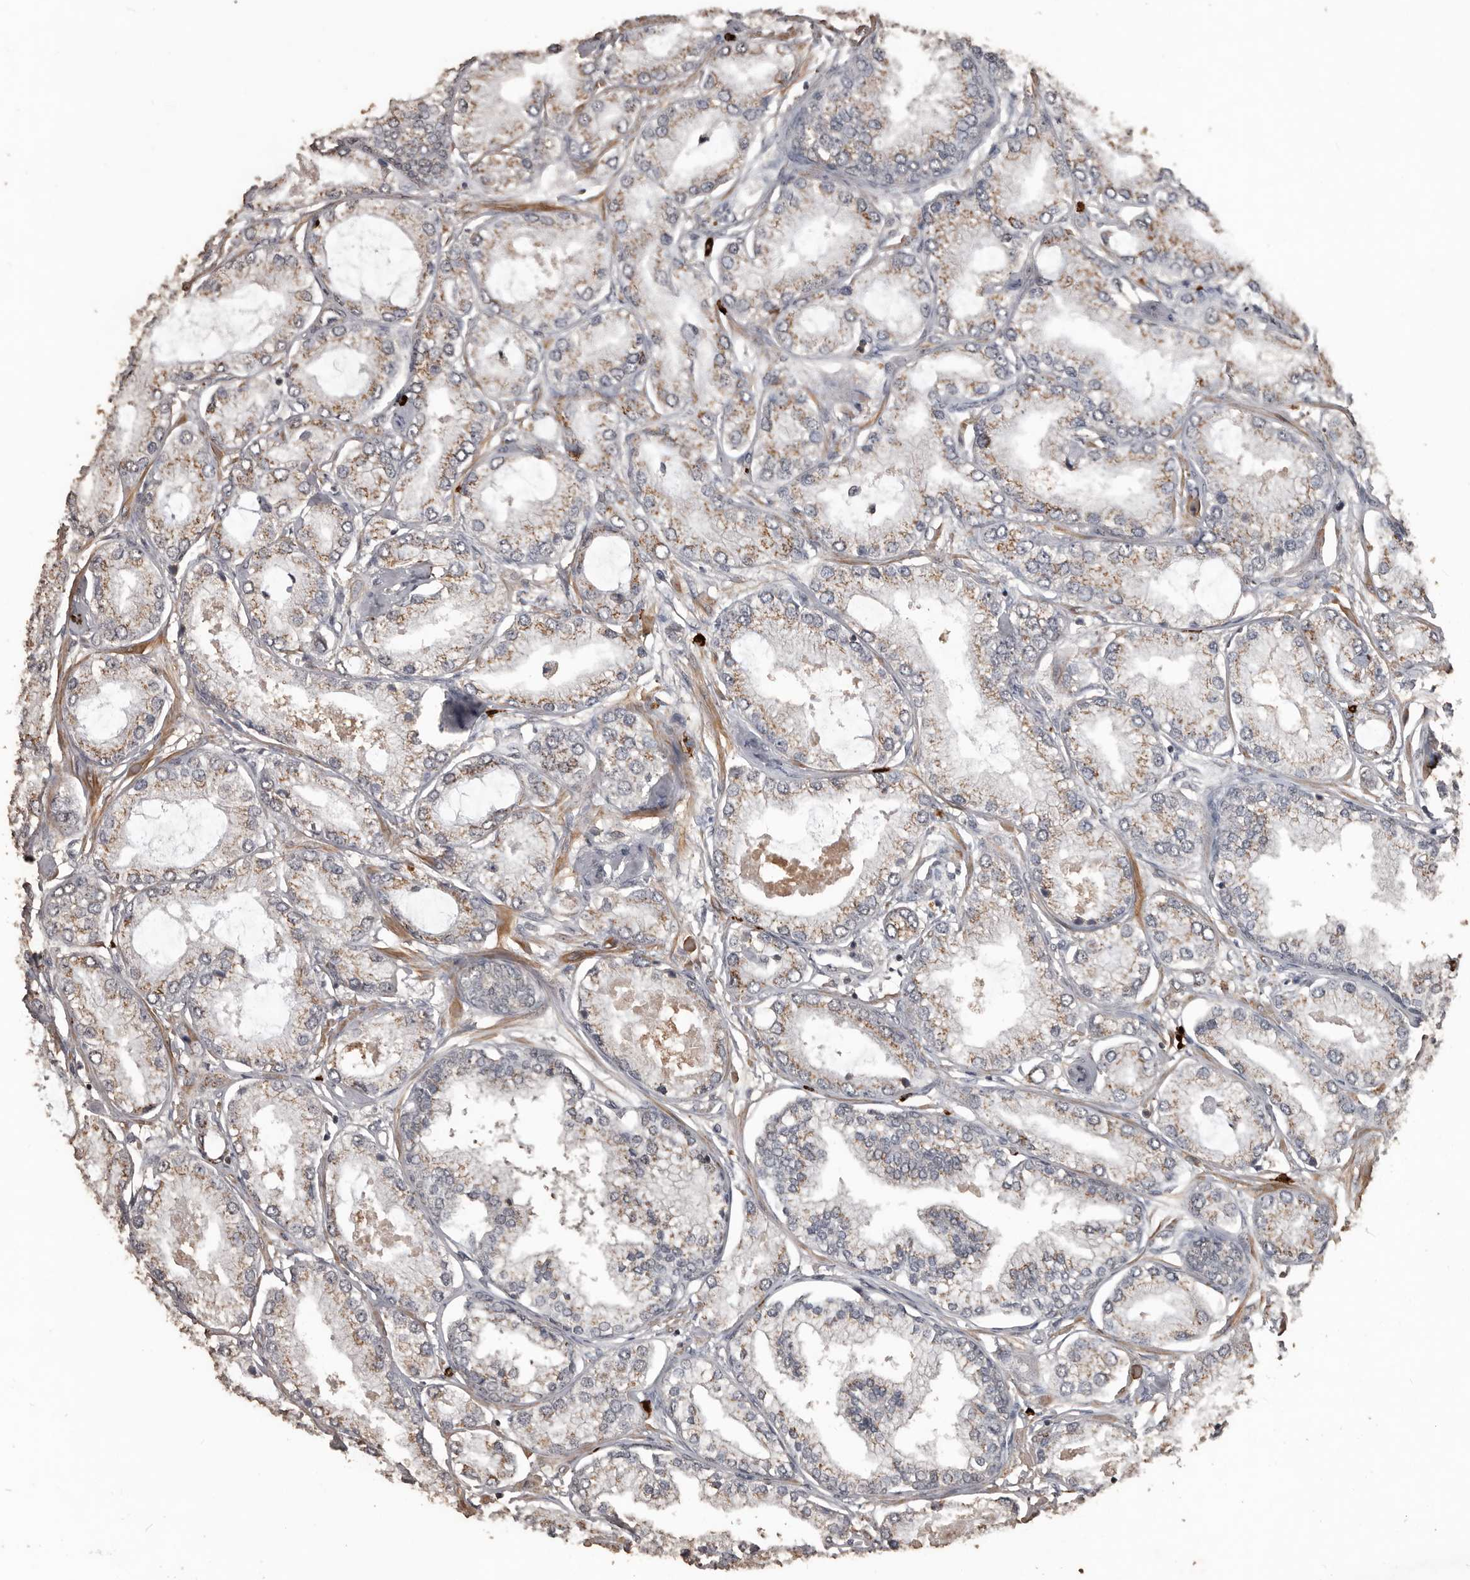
{"staining": {"intensity": "moderate", "quantity": ">75%", "location": "cytoplasmic/membranous"}, "tissue": "prostate cancer", "cell_type": "Tumor cells", "image_type": "cancer", "snomed": [{"axis": "morphology", "description": "Adenocarcinoma, Low grade"}, {"axis": "topography", "description": "Prostate"}], "caption": "Protein positivity by immunohistochemistry (IHC) shows moderate cytoplasmic/membranous positivity in about >75% of tumor cells in adenocarcinoma (low-grade) (prostate).", "gene": "BAMBI", "patient": {"sex": "male", "age": 62}}